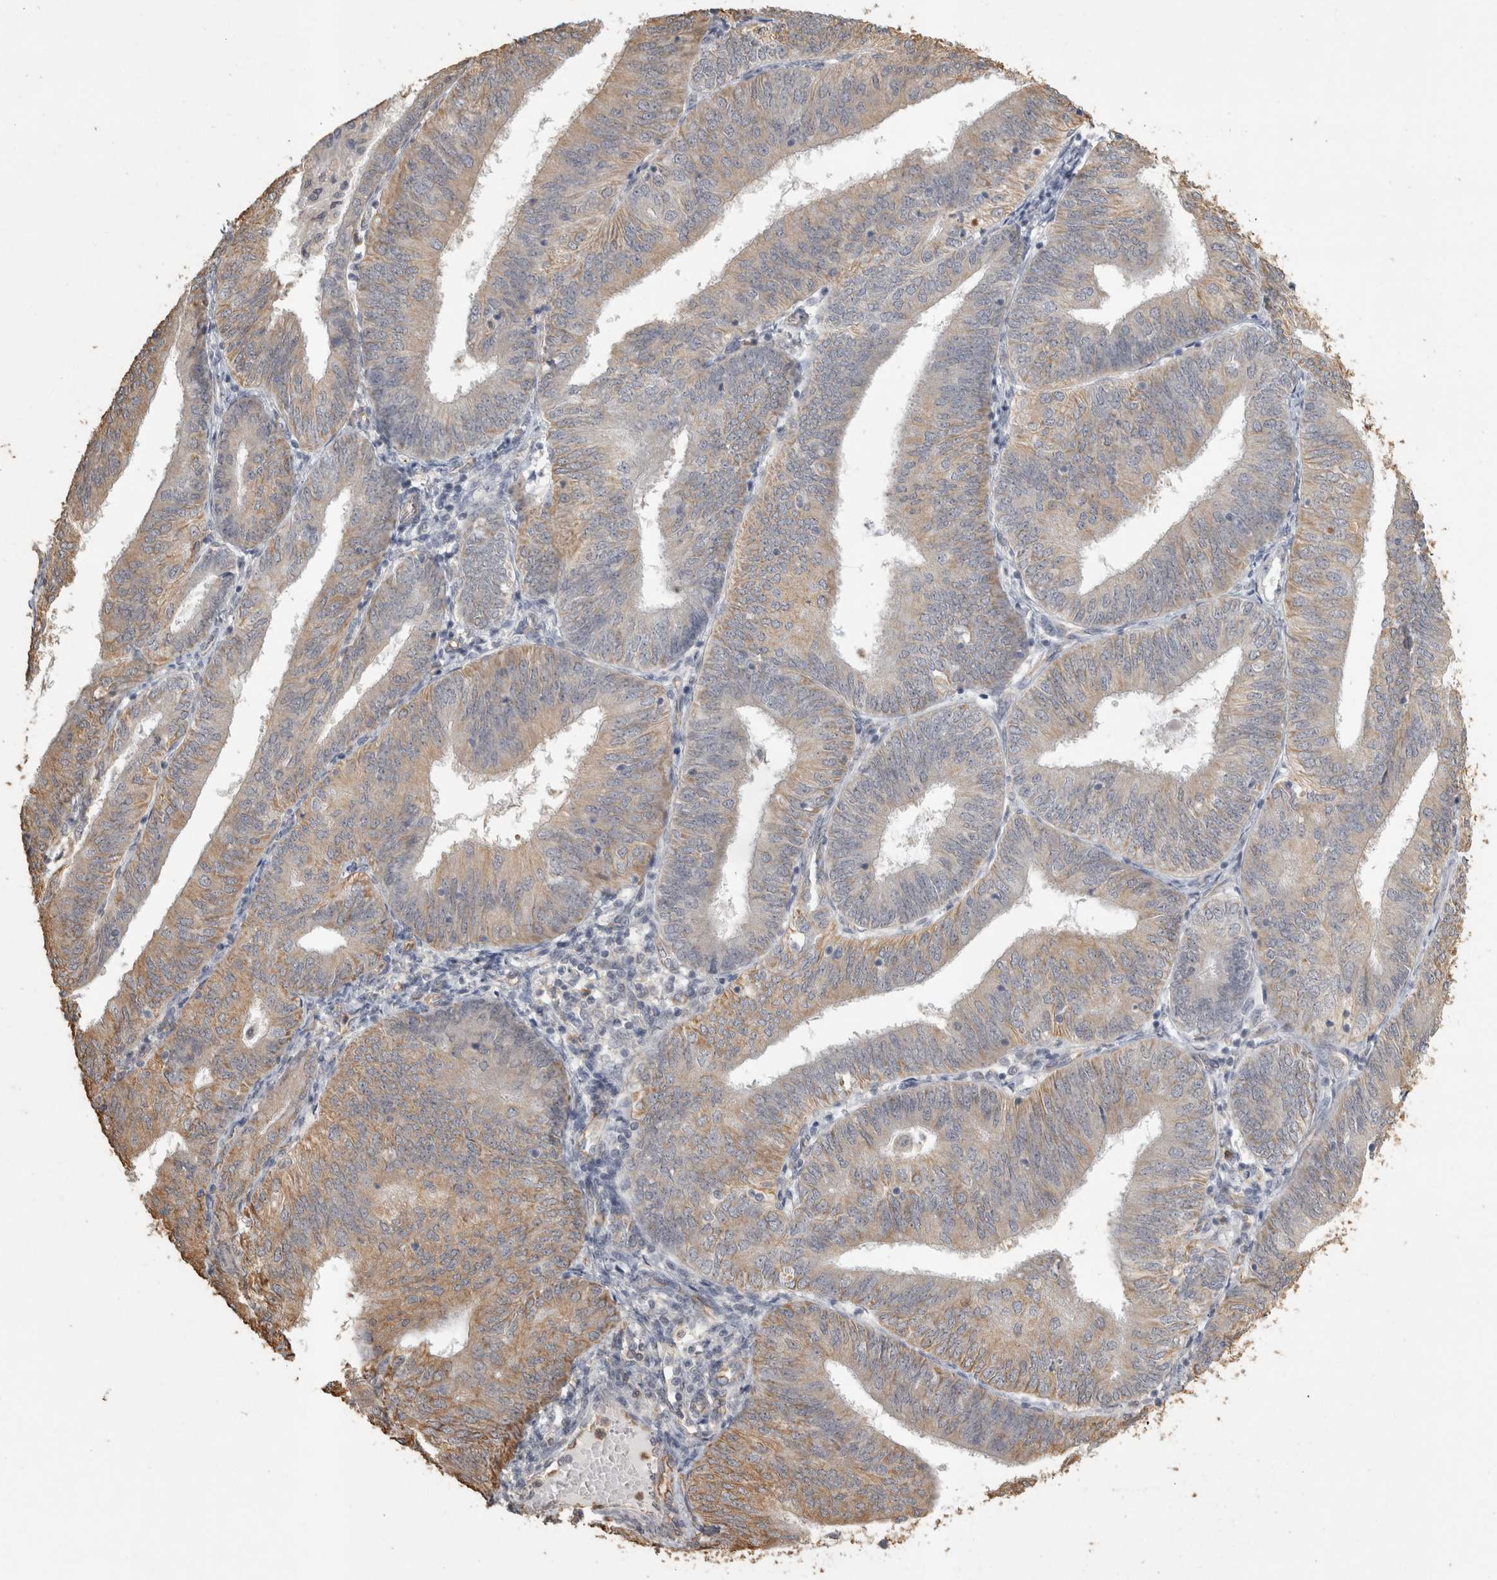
{"staining": {"intensity": "weak", "quantity": ">75%", "location": "cytoplasmic/membranous"}, "tissue": "endometrial cancer", "cell_type": "Tumor cells", "image_type": "cancer", "snomed": [{"axis": "morphology", "description": "Adenocarcinoma, NOS"}, {"axis": "topography", "description": "Endometrium"}], "caption": "About >75% of tumor cells in human endometrial cancer (adenocarcinoma) show weak cytoplasmic/membranous protein staining as visualized by brown immunohistochemical staining.", "gene": "REPS2", "patient": {"sex": "female", "age": 58}}